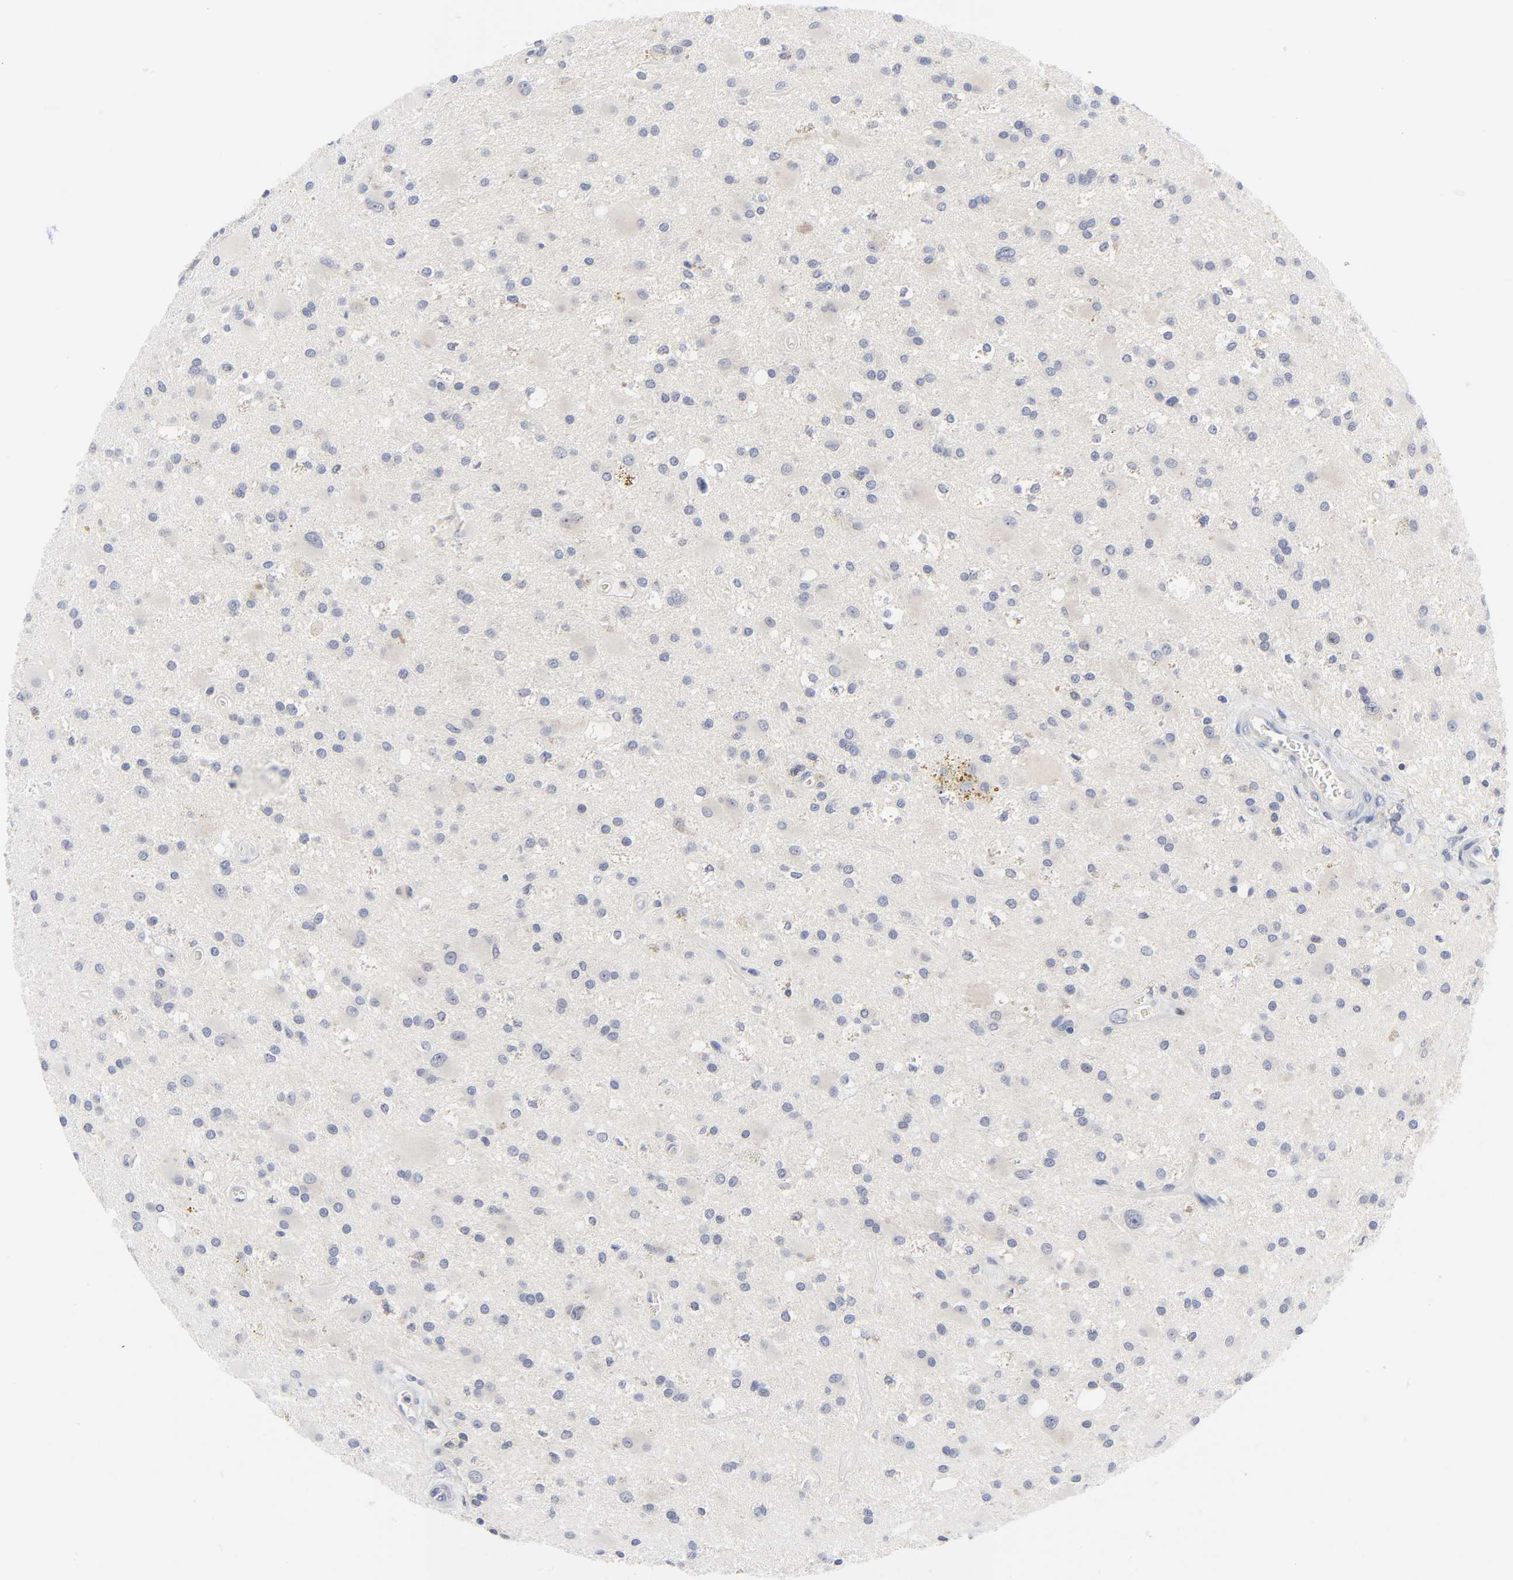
{"staining": {"intensity": "weak", "quantity": "<25%", "location": "cytoplasmic/membranous"}, "tissue": "glioma", "cell_type": "Tumor cells", "image_type": "cancer", "snomed": [{"axis": "morphology", "description": "Glioma, malignant, Low grade"}, {"axis": "topography", "description": "Brain"}], "caption": "IHC micrograph of neoplastic tissue: human malignant glioma (low-grade) stained with DAB demonstrates no significant protein staining in tumor cells.", "gene": "CLEC4G", "patient": {"sex": "male", "age": 58}}